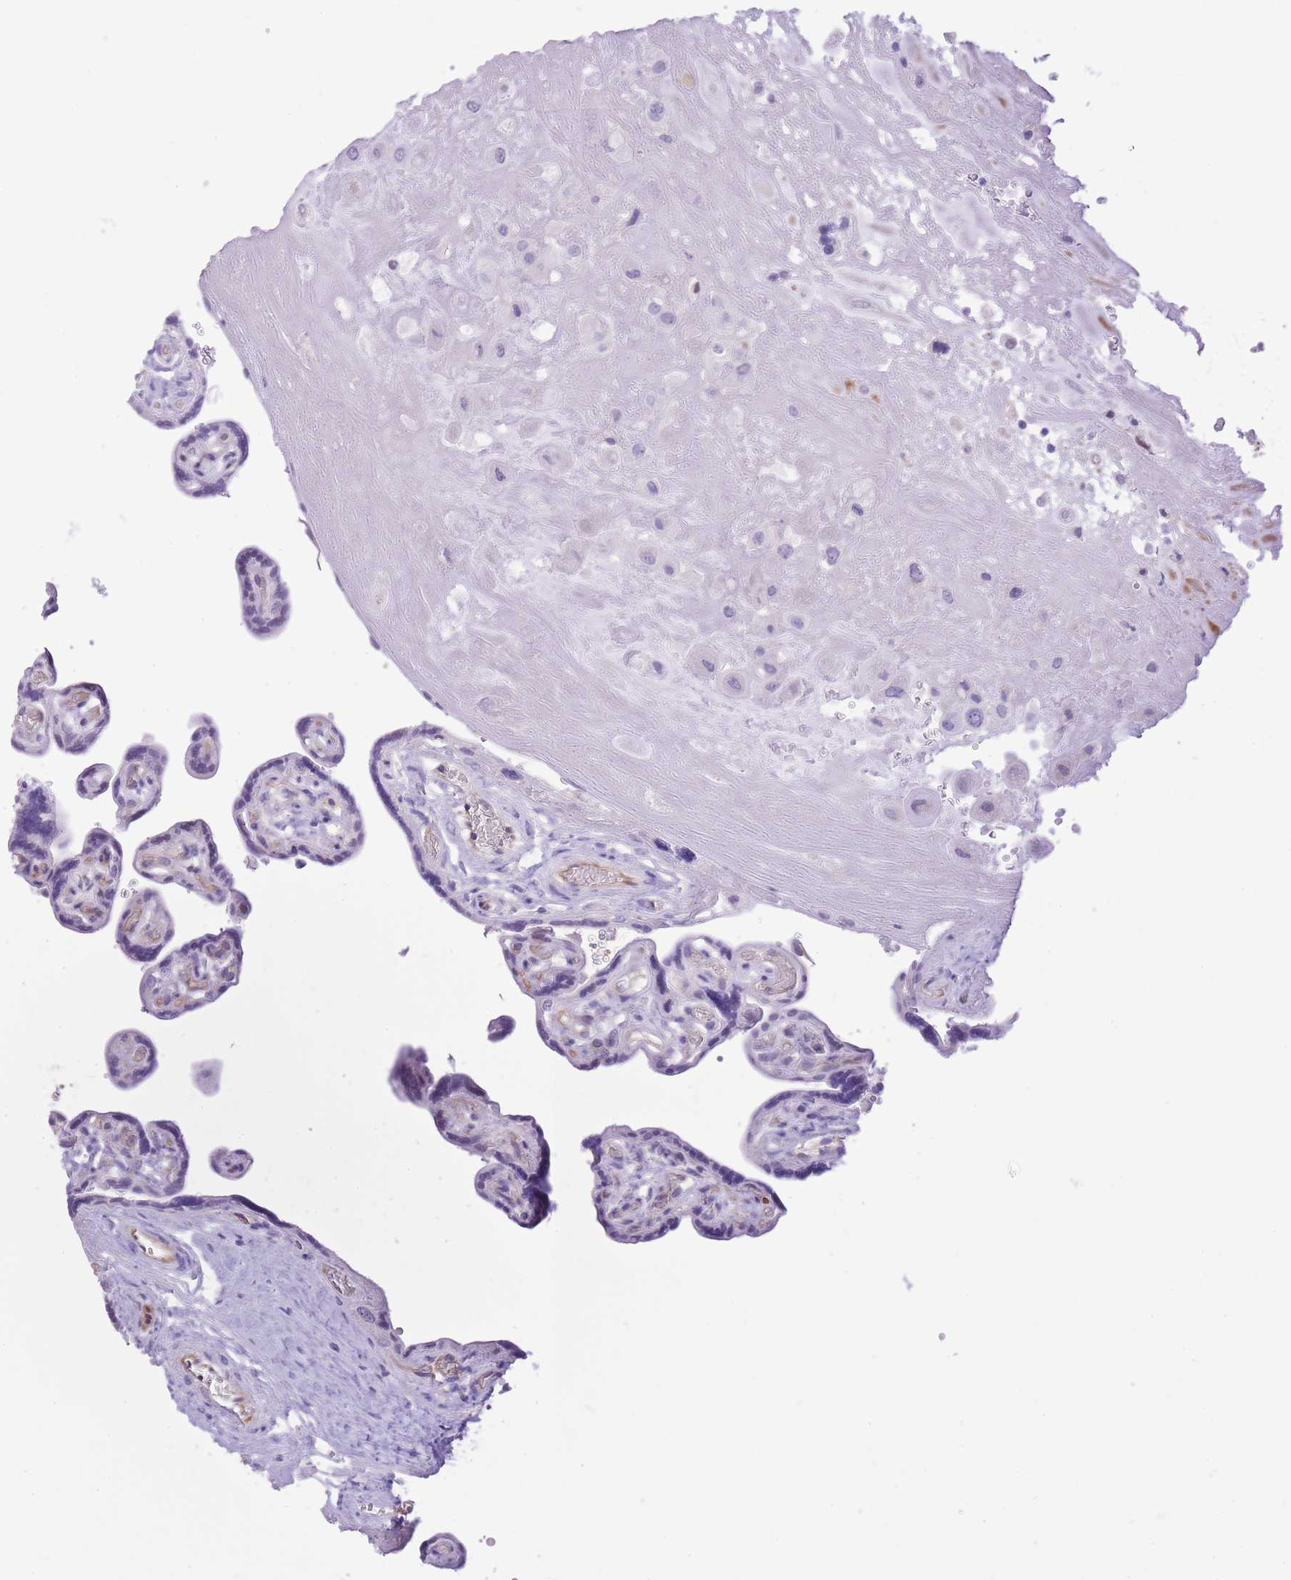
{"staining": {"intensity": "negative", "quantity": "none", "location": "none"}, "tissue": "placenta", "cell_type": "Decidual cells", "image_type": "normal", "snomed": [{"axis": "morphology", "description": "Normal tissue, NOS"}, {"axis": "topography", "description": "Placenta"}], "caption": "Immunohistochemistry of unremarkable placenta shows no positivity in decidual cells. (DAB (3,3'-diaminobenzidine) IHC with hematoxylin counter stain).", "gene": "MEIOSIN", "patient": {"sex": "female", "age": 32}}